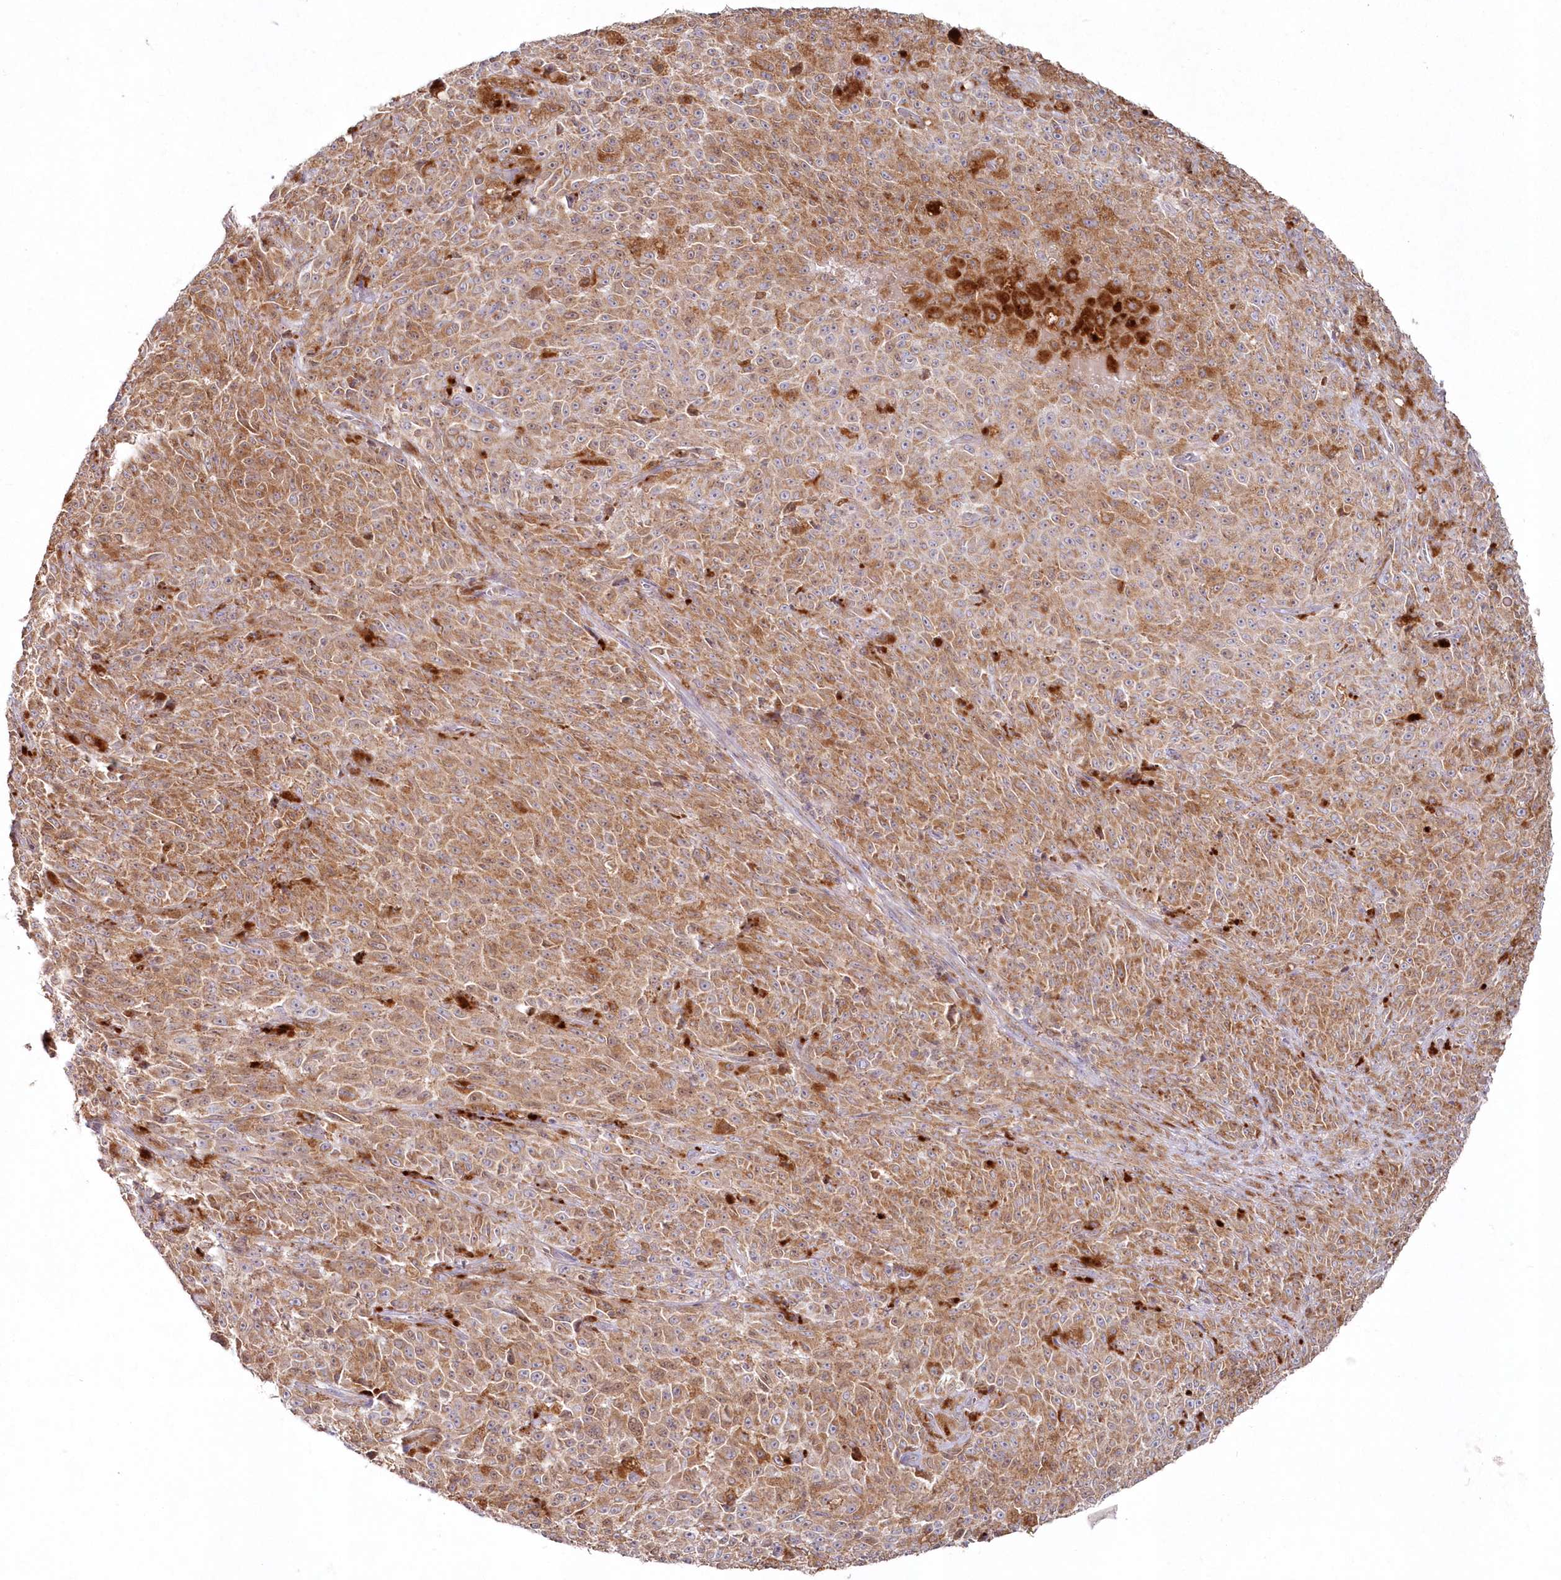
{"staining": {"intensity": "moderate", "quantity": ">75%", "location": "cytoplasmic/membranous"}, "tissue": "melanoma", "cell_type": "Tumor cells", "image_type": "cancer", "snomed": [{"axis": "morphology", "description": "Malignant melanoma, NOS"}, {"axis": "topography", "description": "Skin"}], "caption": "A photomicrograph of malignant melanoma stained for a protein displays moderate cytoplasmic/membranous brown staining in tumor cells.", "gene": "ARSB", "patient": {"sex": "female", "age": 82}}